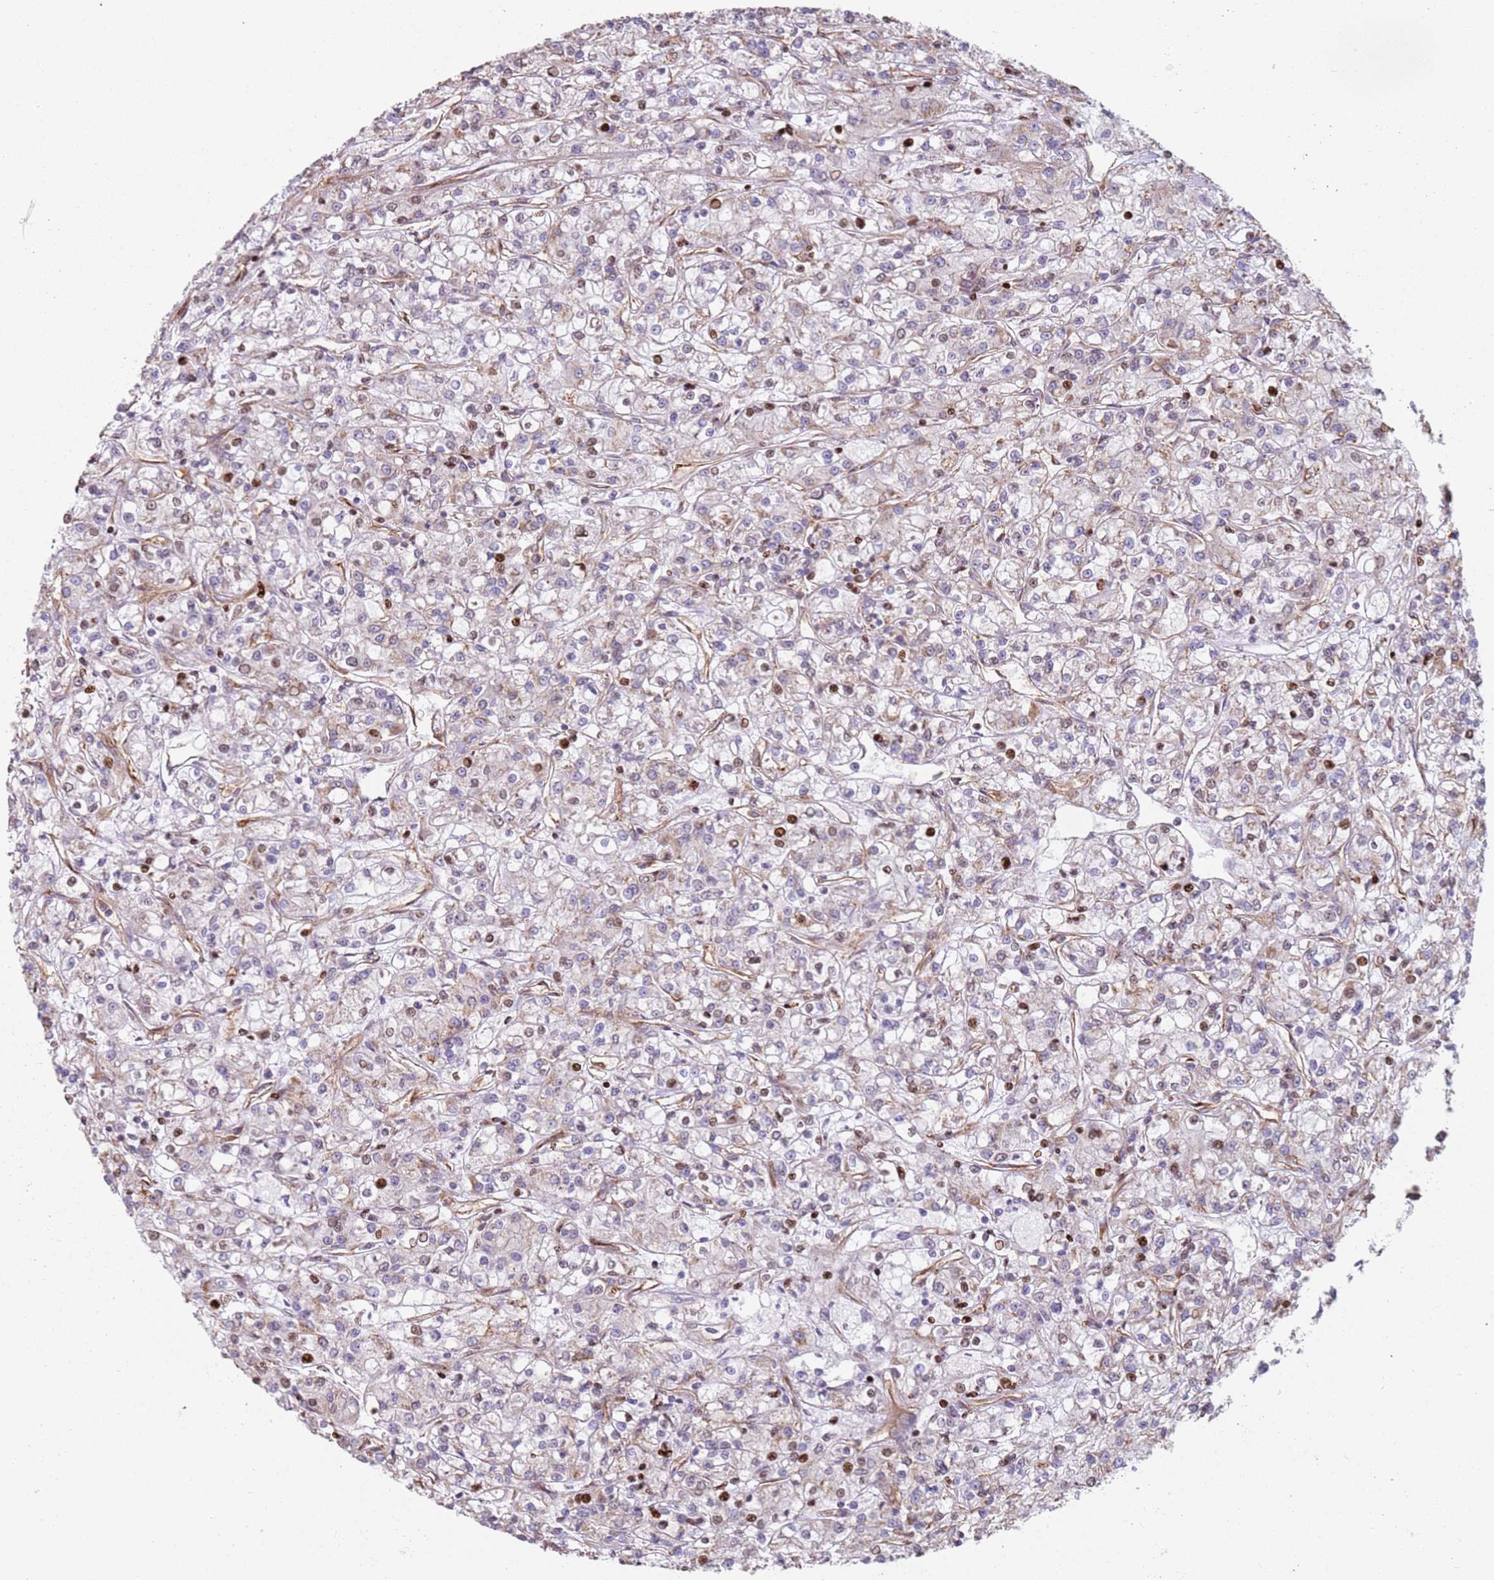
{"staining": {"intensity": "strong", "quantity": "<25%", "location": "nuclear"}, "tissue": "renal cancer", "cell_type": "Tumor cells", "image_type": "cancer", "snomed": [{"axis": "morphology", "description": "Adenocarcinoma, NOS"}, {"axis": "topography", "description": "Kidney"}], "caption": "High-magnification brightfield microscopy of renal cancer (adenocarcinoma) stained with DAB (3,3'-diaminobenzidine) (brown) and counterstained with hematoxylin (blue). tumor cells exhibit strong nuclear positivity is seen in approximately<25% of cells. (DAB (3,3'-diaminobenzidine) IHC with brightfield microscopy, high magnification).", "gene": "HNRNPLL", "patient": {"sex": "female", "age": 59}}